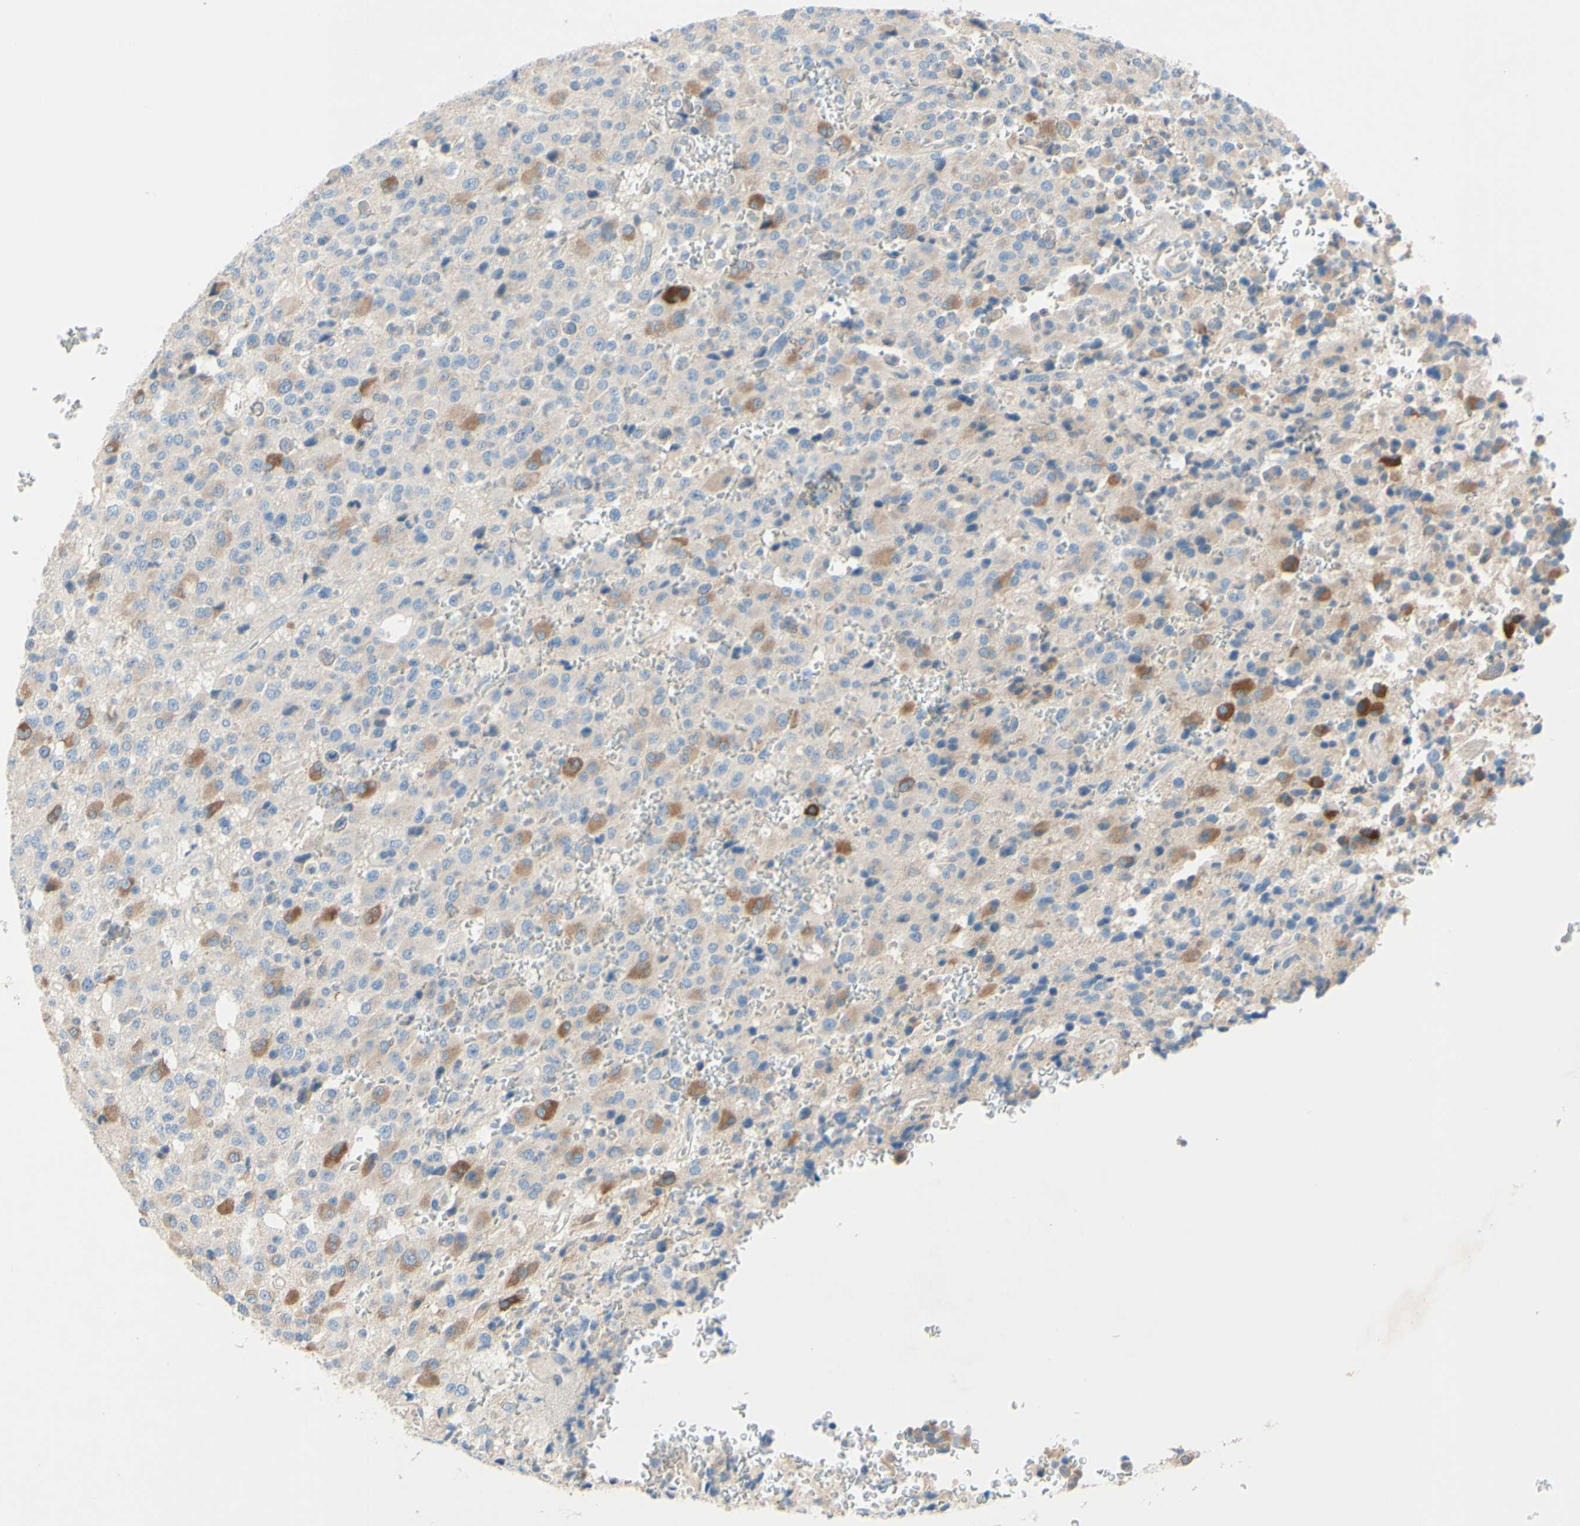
{"staining": {"intensity": "moderate", "quantity": "<25%", "location": "cytoplasmic/membranous"}, "tissue": "glioma", "cell_type": "Tumor cells", "image_type": "cancer", "snomed": [{"axis": "morphology", "description": "Glioma, malignant, High grade"}, {"axis": "topography", "description": "pancreas cauda"}], "caption": "A brown stain shows moderate cytoplasmic/membranous positivity of a protein in human glioma tumor cells. Using DAB (brown) and hematoxylin (blue) stains, captured at high magnification using brightfield microscopy.", "gene": "FDFT1", "patient": {"sex": "male", "age": 60}}